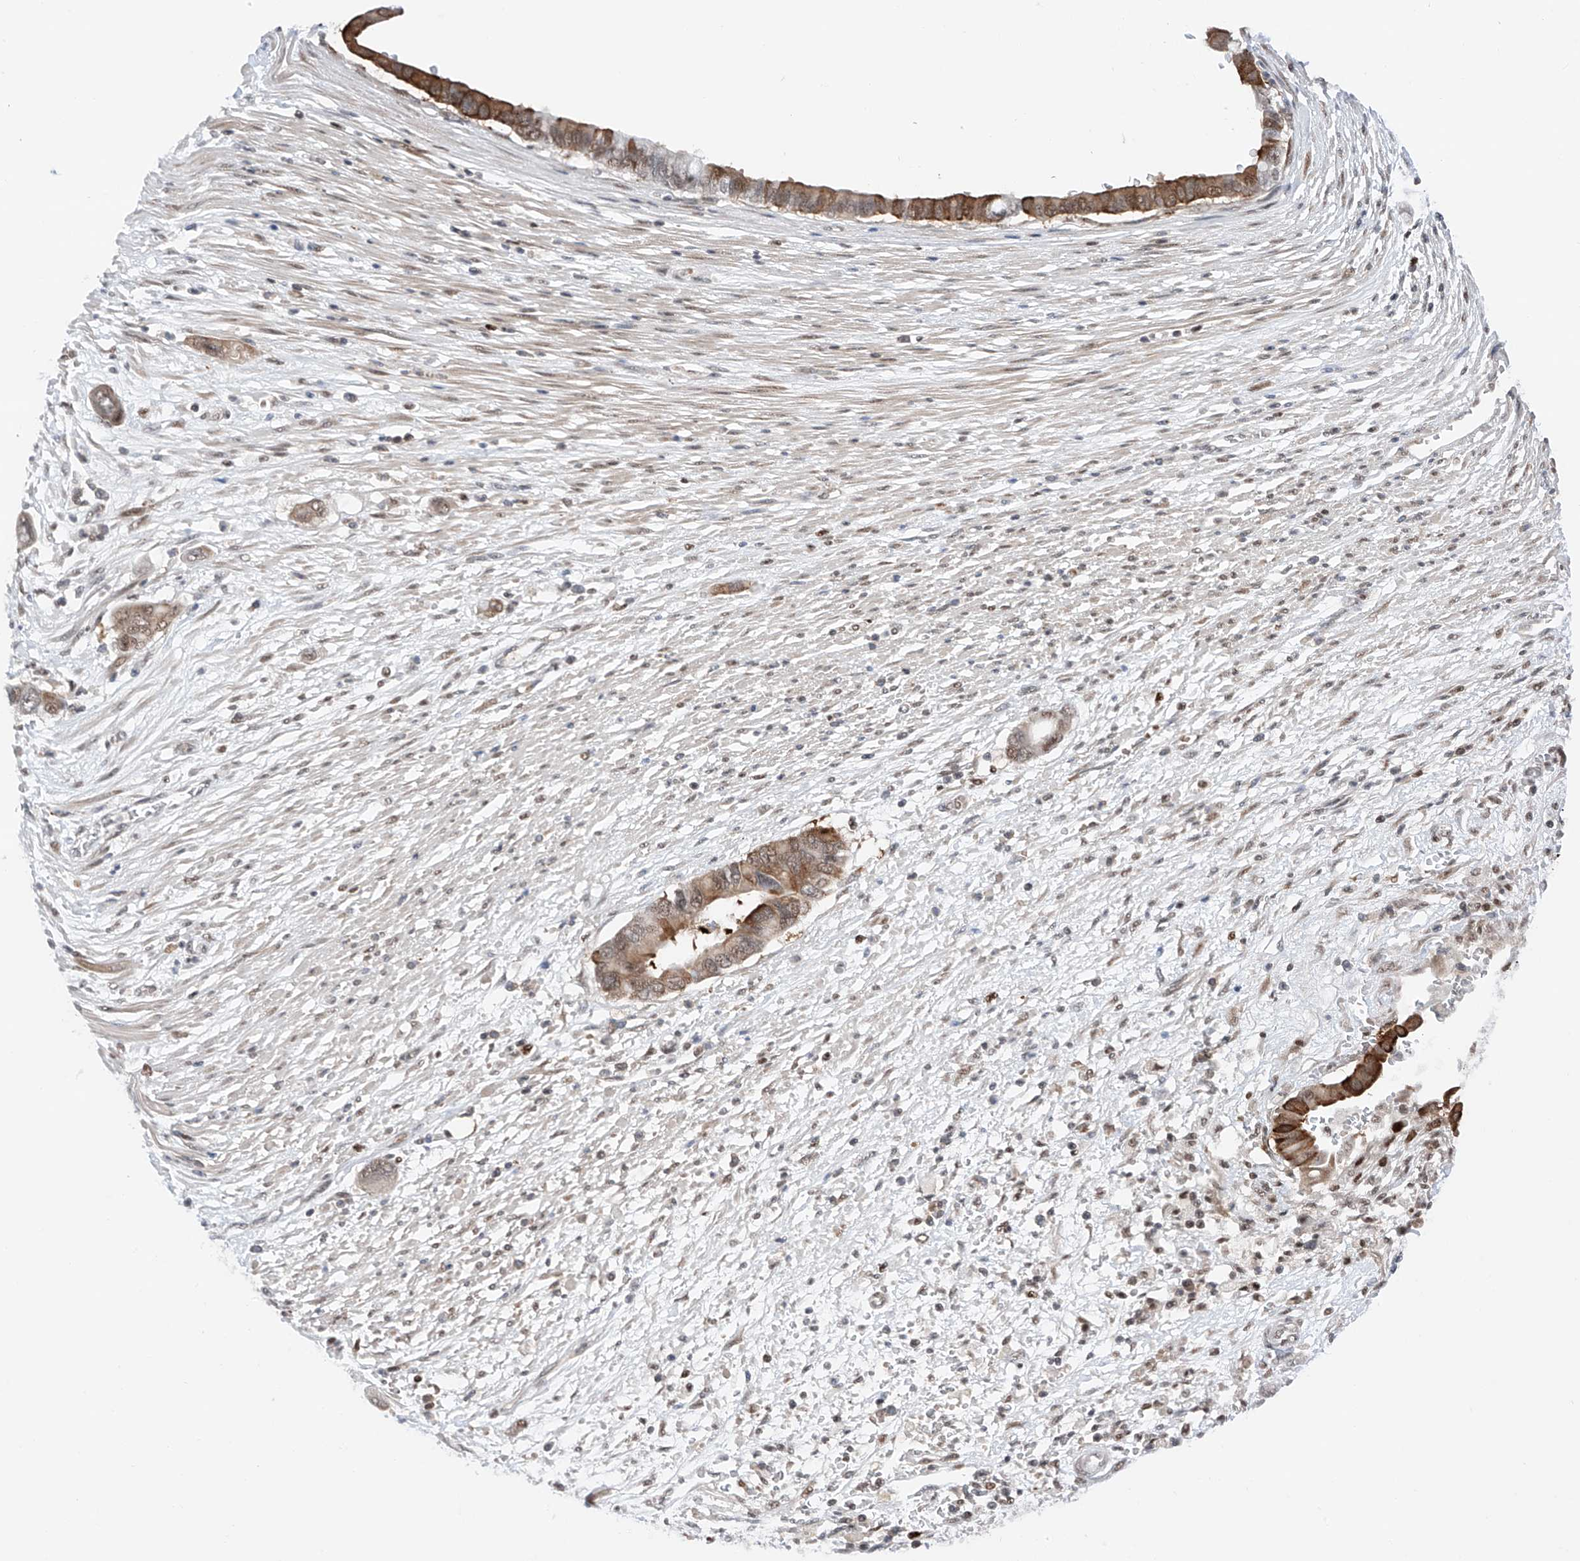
{"staining": {"intensity": "moderate", "quantity": ">75%", "location": "cytoplasmic/membranous,nuclear"}, "tissue": "pancreatic cancer", "cell_type": "Tumor cells", "image_type": "cancer", "snomed": [{"axis": "morphology", "description": "Adenocarcinoma, NOS"}, {"axis": "topography", "description": "Pancreas"}], "caption": "About >75% of tumor cells in adenocarcinoma (pancreatic) display moderate cytoplasmic/membranous and nuclear protein expression as visualized by brown immunohistochemical staining.", "gene": "SNRNP200", "patient": {"sex": "male", "age": 68}}